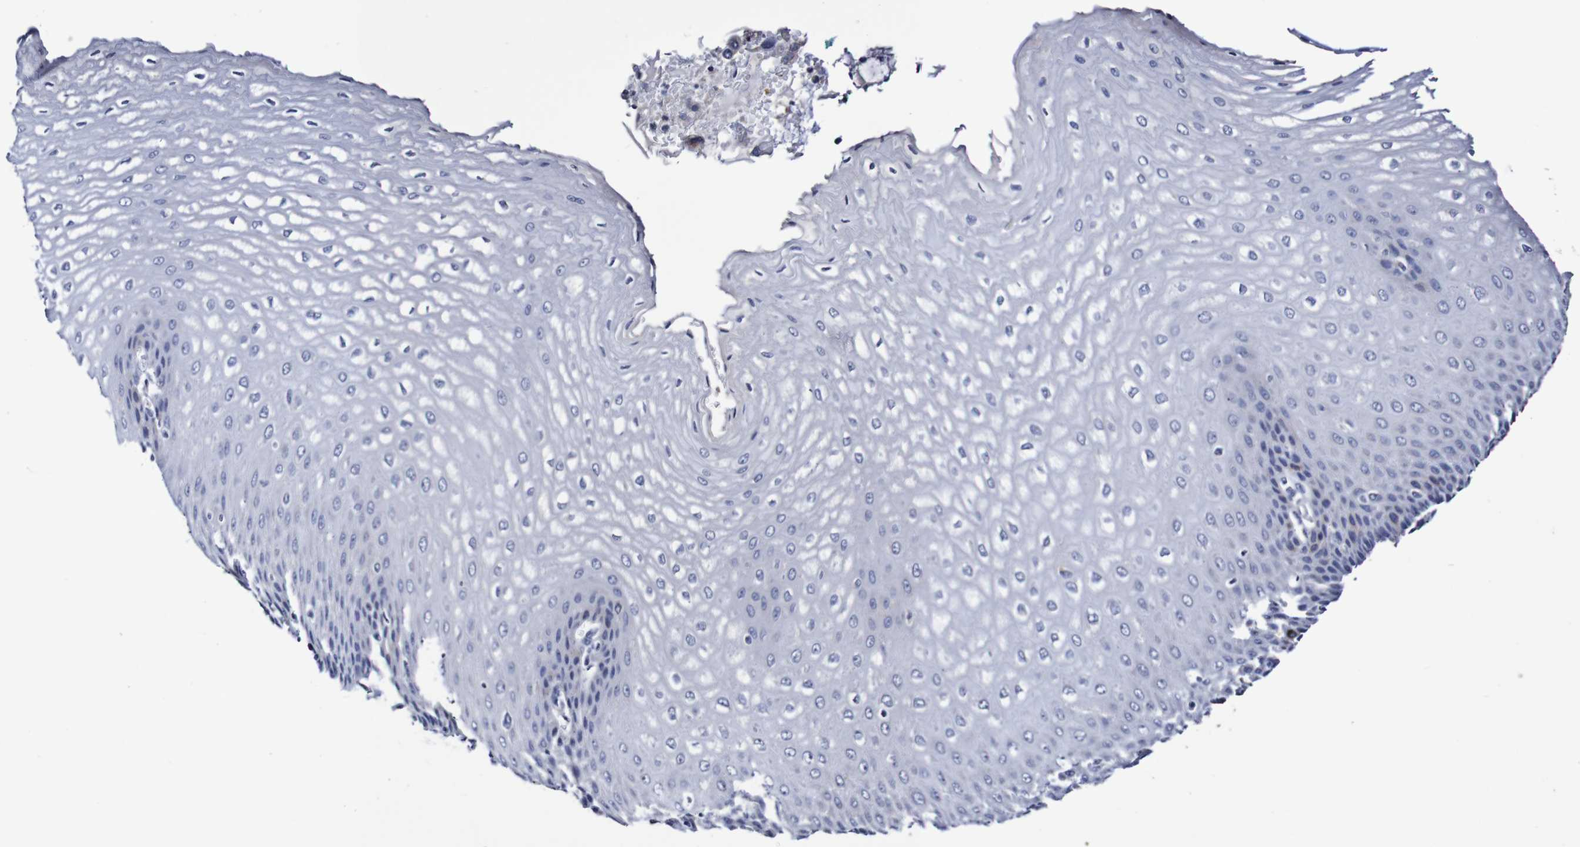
{"staining": {"intensity": "negative", "quantity": "none", "location": "none"}, "tissue": "esophagus", "cell_type": "Squamous epithelial cells", "image_type": "normal", "snomed": [{"axis": "morphology", "description": "Normal tissue, NOS"}, {"axis": "topography", "description": "Esophagus"}], "caption": "Image shows no significant protein staining in squamous epithelial cells of normal esophagus. (Immunohistochemistry (ihc), brightfield microscopy, high magnification).", "gene": "ACVR1C", "patient": {"sex": "male", "age": 54}}